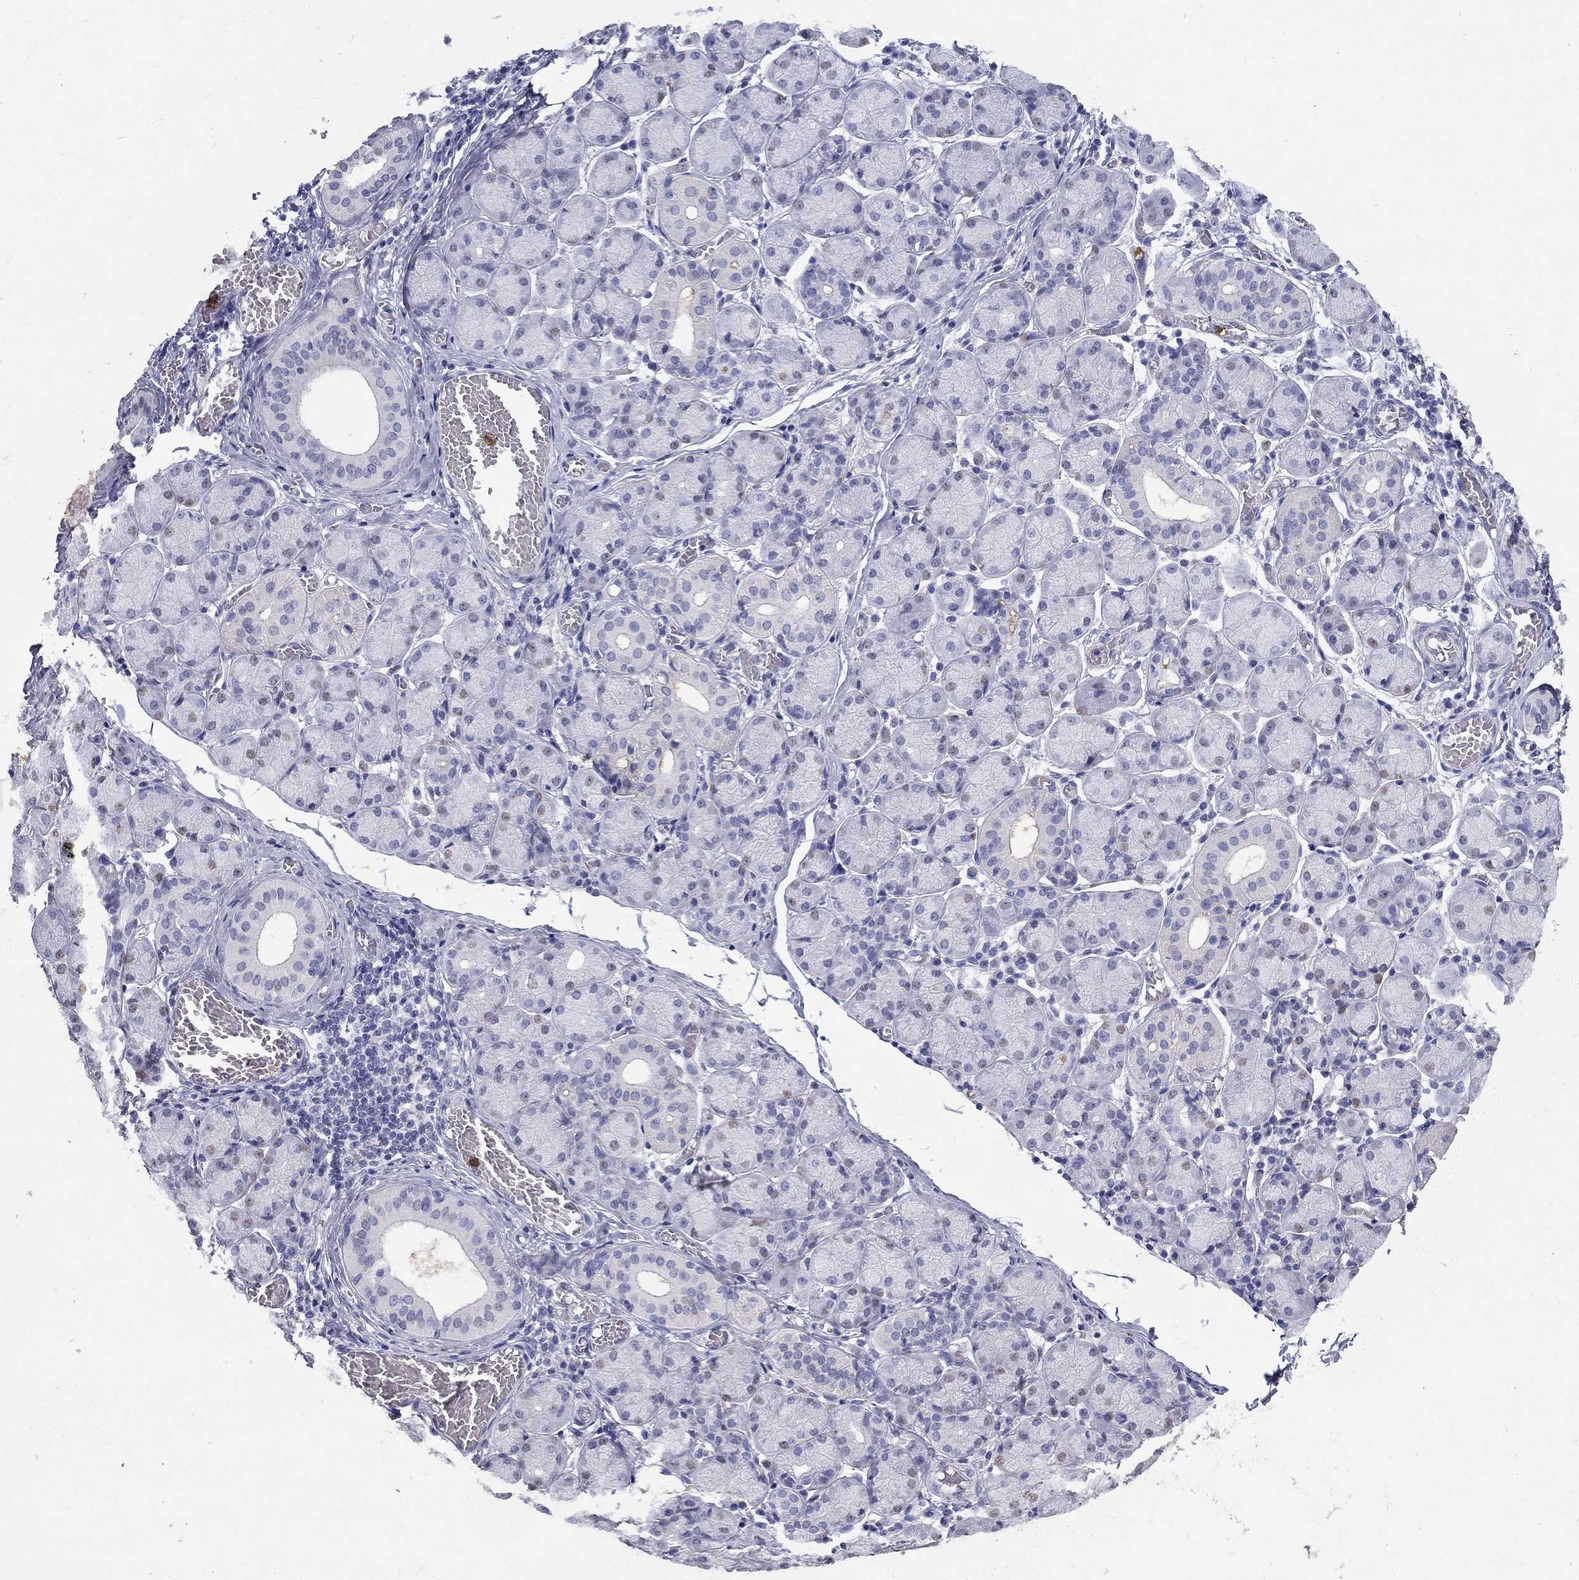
{"staining": {"intensity": "moderate", "quantity": "<25%", "location": "nuclear"}, "tissue": "salivary gland", "cell_type": "Glandular cells", "image_type": "normal", "snomed": [{"axis": "morphology", "description": "Normal tissue, NOS"}, {"axis": "topography", "description": "Salivary gland"}, {"axis": "topography", "description": "Peripheral nerve tissue"}], "caption": "Immunohistochemical staining of normal salivary gland exhibits <25% levels of moderate nuclear protein staining in about <25% of glandular cells.", "gene": "IGSF8", "patient": {"sex": "female", "age": 24}}